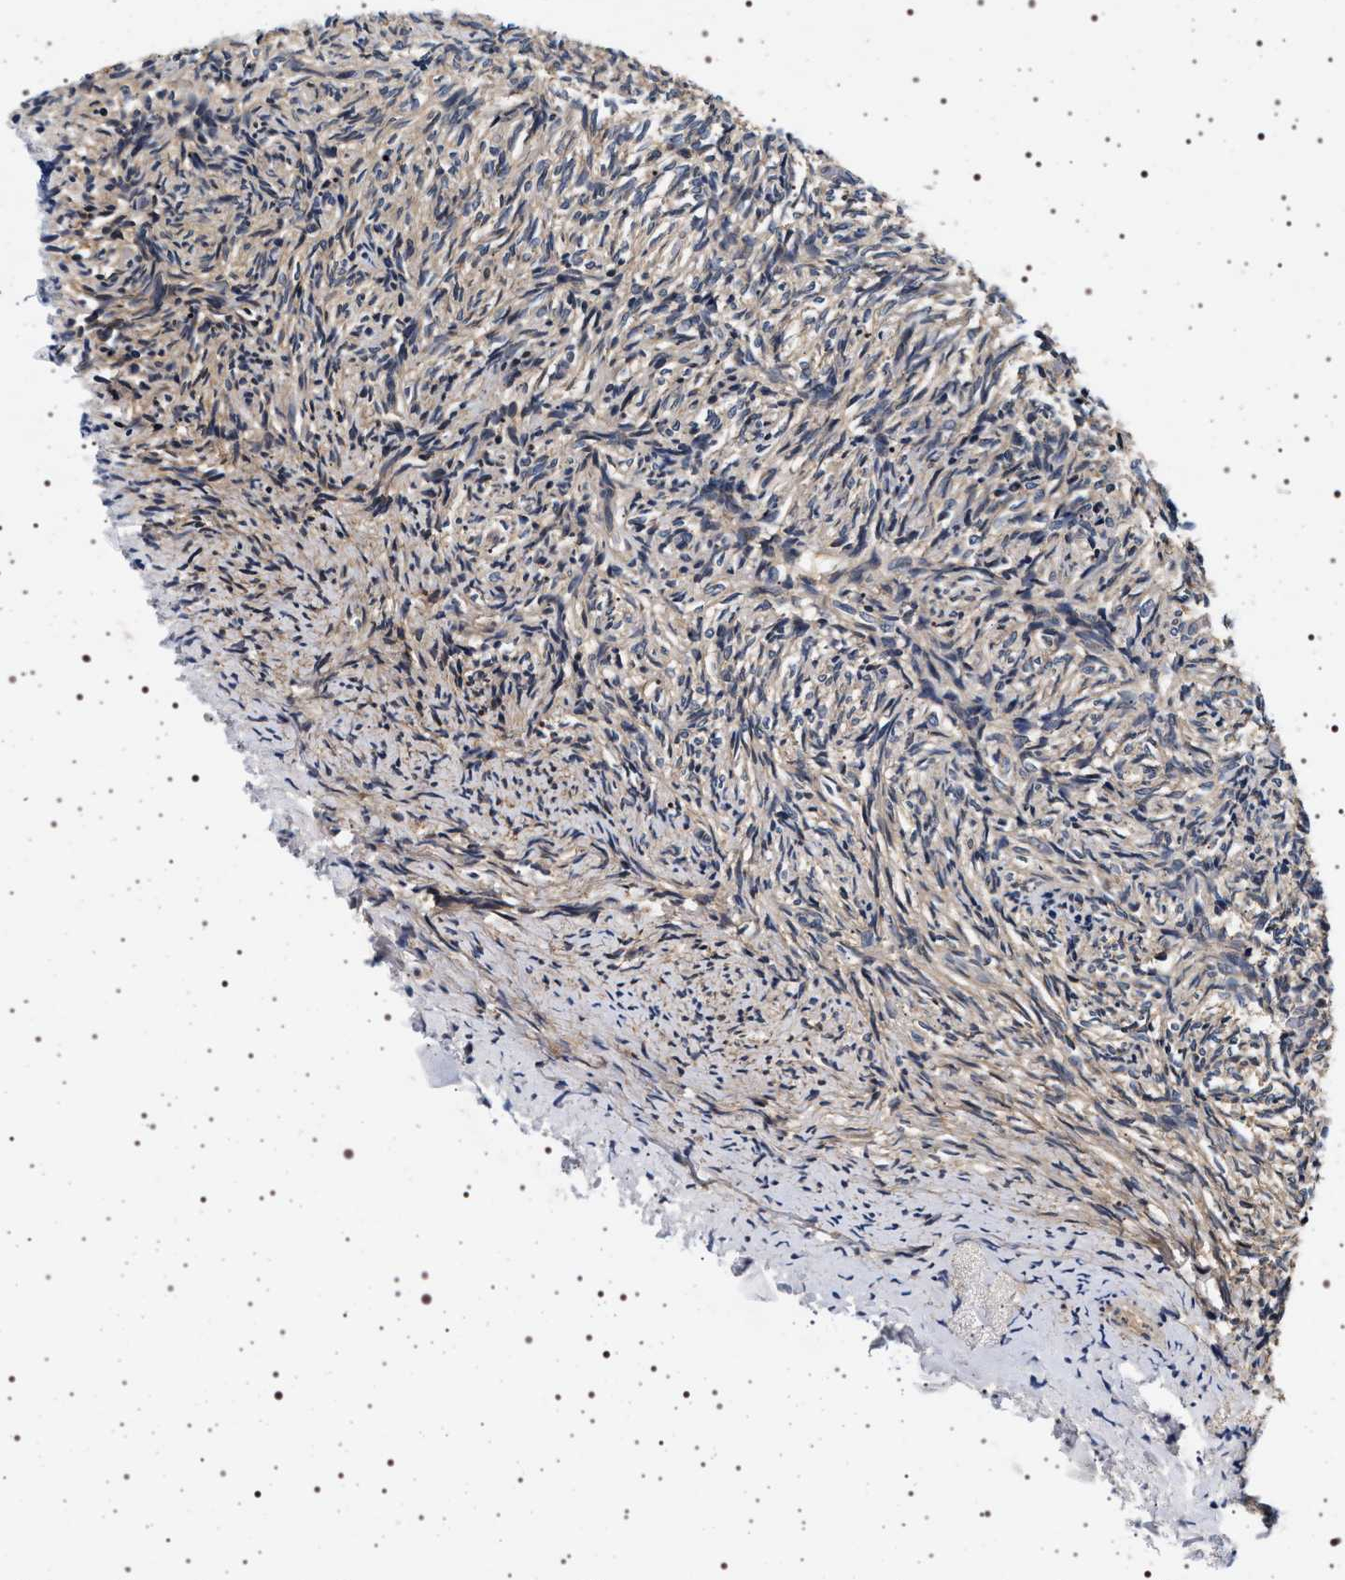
{"staining": {"intensity": "weak", "quantity": ">75%", "location": "cytoplasmic/membranous"}, "tissue": "ovary", "cell_type": "Ovarian stroma cells", "image_type": "normal", "snomed": [{"axis": "morphology", "description": "Normal tissue, NOS"}, {"axis": "topography", "description": "Ovary"}], "caption": "High-magnification brightfield microscopy of benign ovary stained with DAB (brown) and counterstained with hematoxylin (blue). ovarian stroma cells exhibit weak cytoplasmic/membranous positivity is appreciated in approximately>75% of cells. Immunohistochemistry (ihc) stains the protein in brown and the nuclei are stained blue.", "gene": "DCBLD2", "patient": {"sex": "female", "age": 41}}